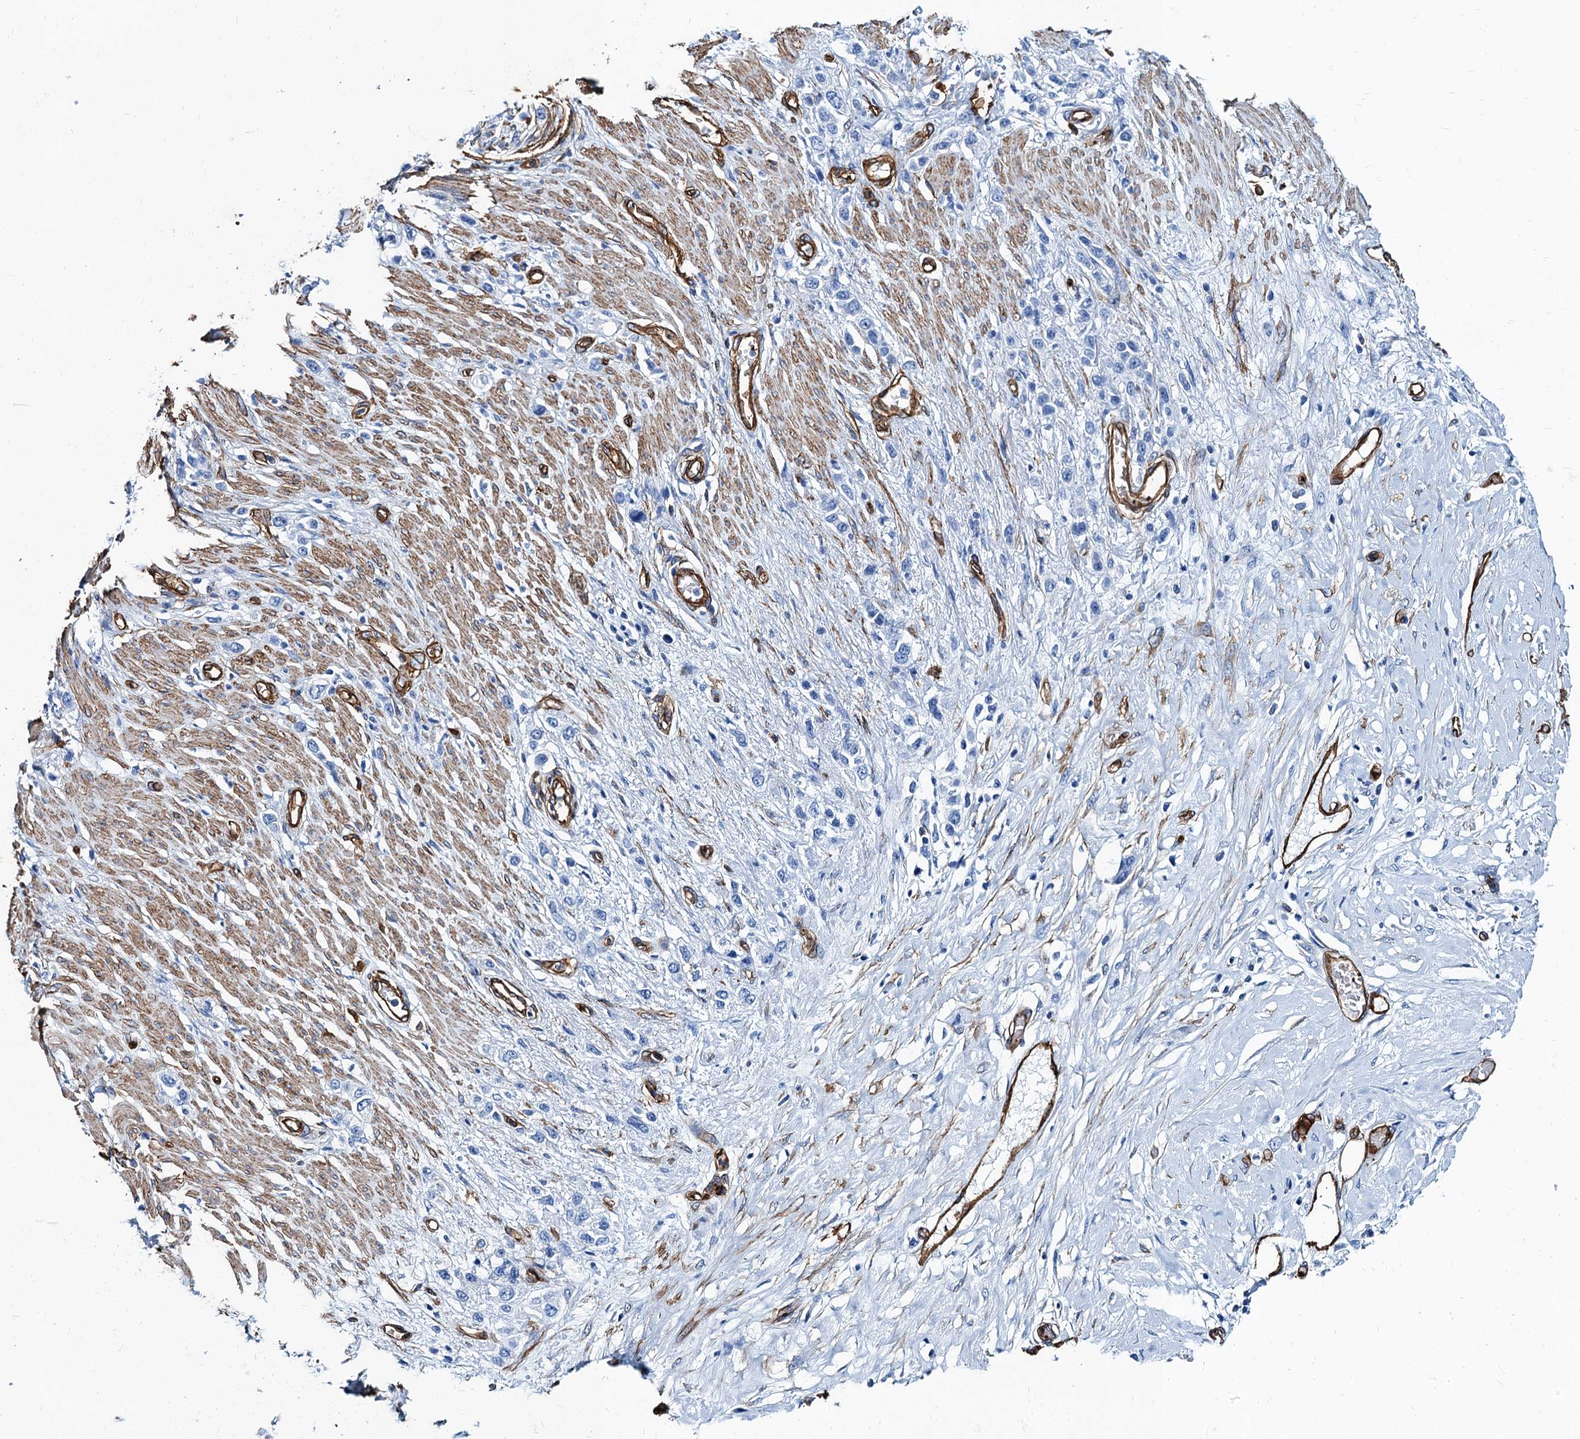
{"staining": {"intensity": "negative", "quantity": "none", "location": "none"}, "tissue": "stomach cancer", "cell_type": "Tumor cells", "image_type": "cancer", "snomed": [{"axis": "morphology", "description": "Adenocarcinoma, NOS"}, {"axis": "morphology", "description": "Adenocarcinoma, High grade"}, {"axis": "topography", "description": "Stomach, upper"}, {"axis": "topography", "description": "Stomach, lower"}], "caption": "Tumor cells are negative for protein expression in human adenocarcinoma (stomach).", "gene": "CAVIN2", "patient": {"sex": "female", "age": 65}}